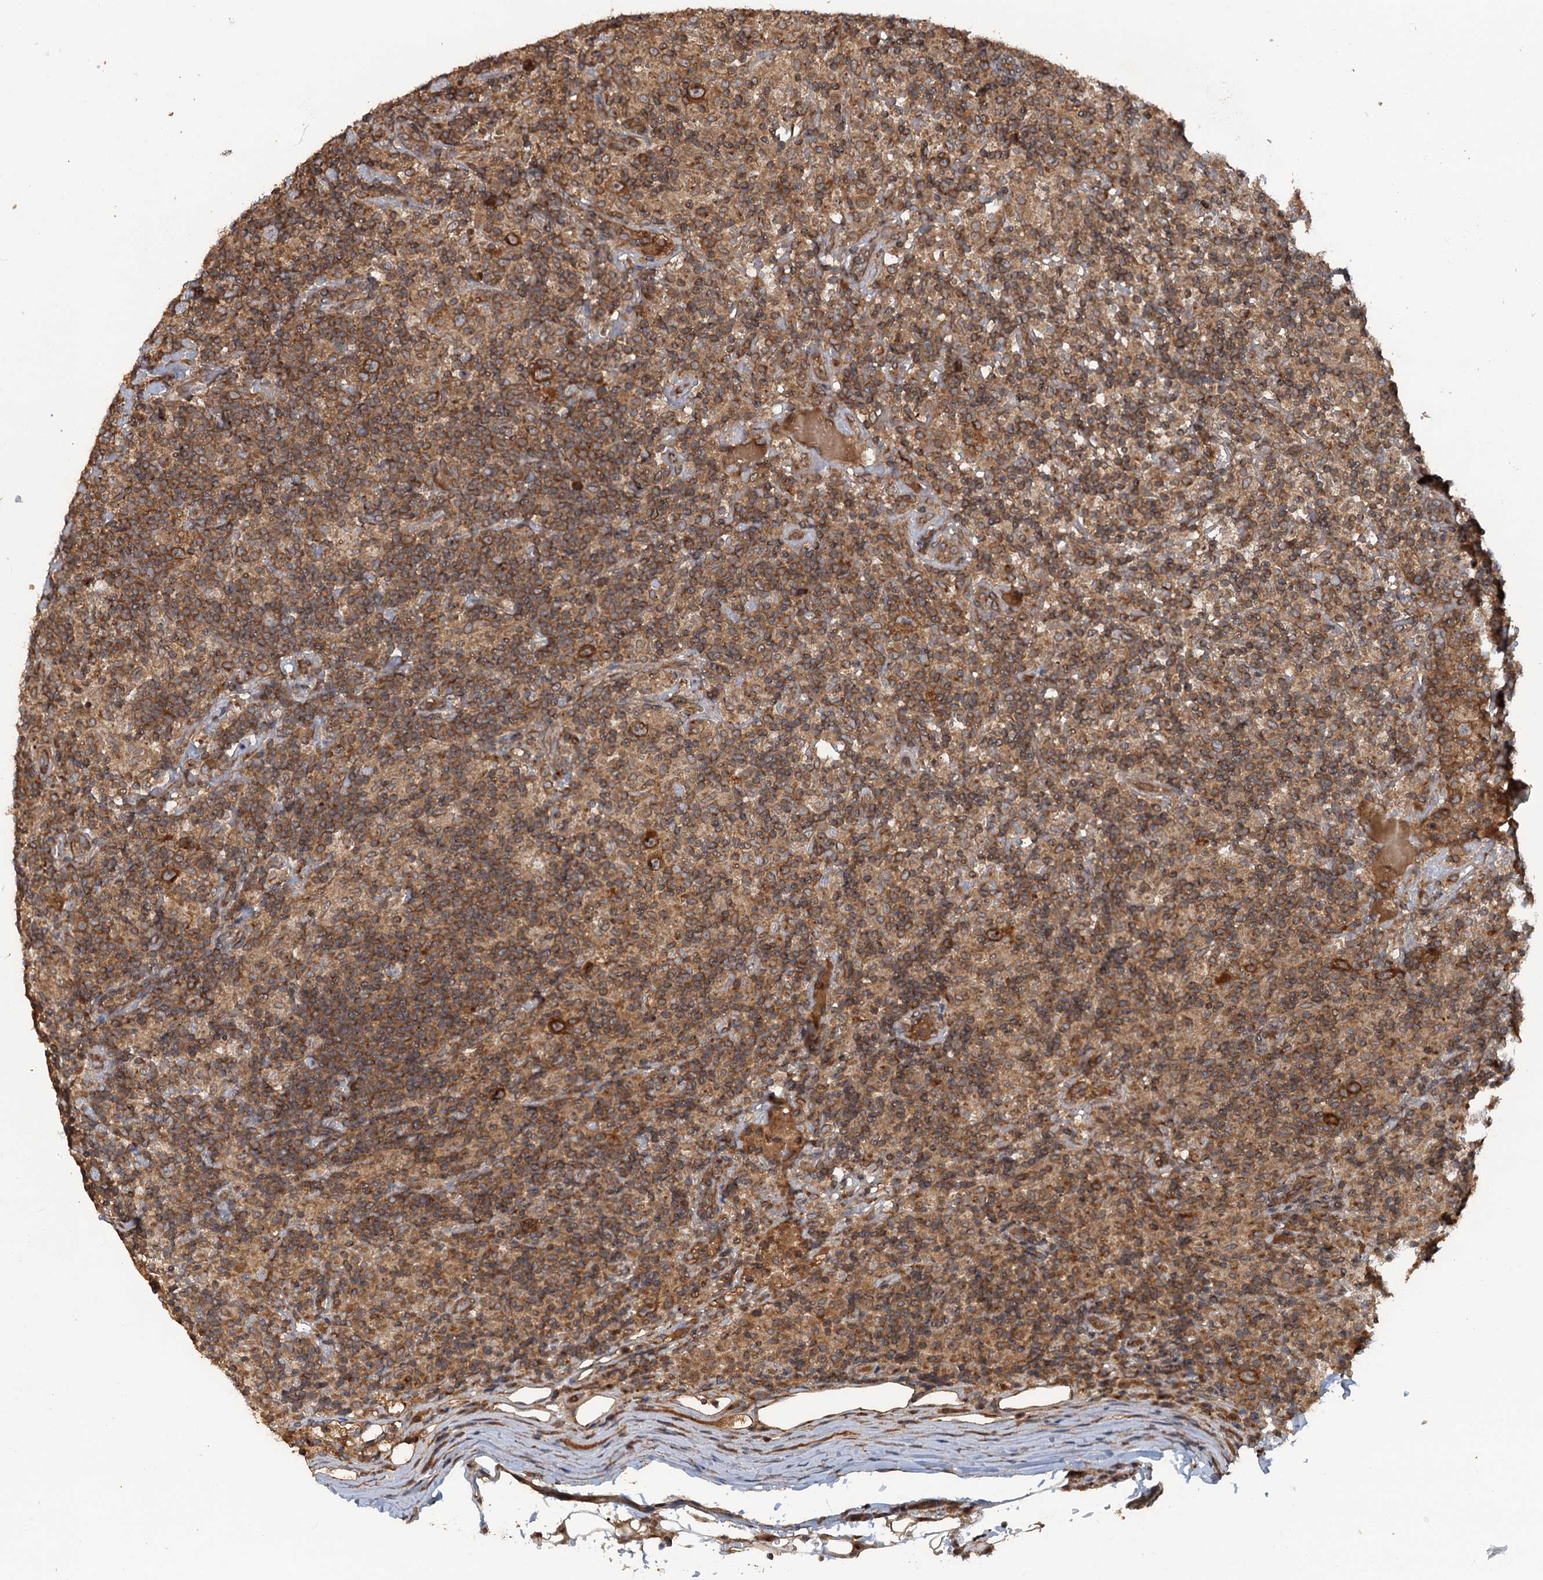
{"staining": {"intensity": "strong", "quantity": ">75%", "location": "cytoplasmic/membranous"}, "tissue": "lymphoma", "cell_type": "Tumor cells", "image_type": "cancer", "snomed": [{"axis": "morphology", "description": "Hodgkin's disease, NOS"}, {"axis": "topography", "description": "Lymph node"}], "caption": "Hodgkin's disease was stained to show a protein in brown. There is high levels of strong cytoplasmic/membranous staining in about >75% of tumor cells.", "gene": "GLE1", "patient": {"sex": "male", "age": 70}}